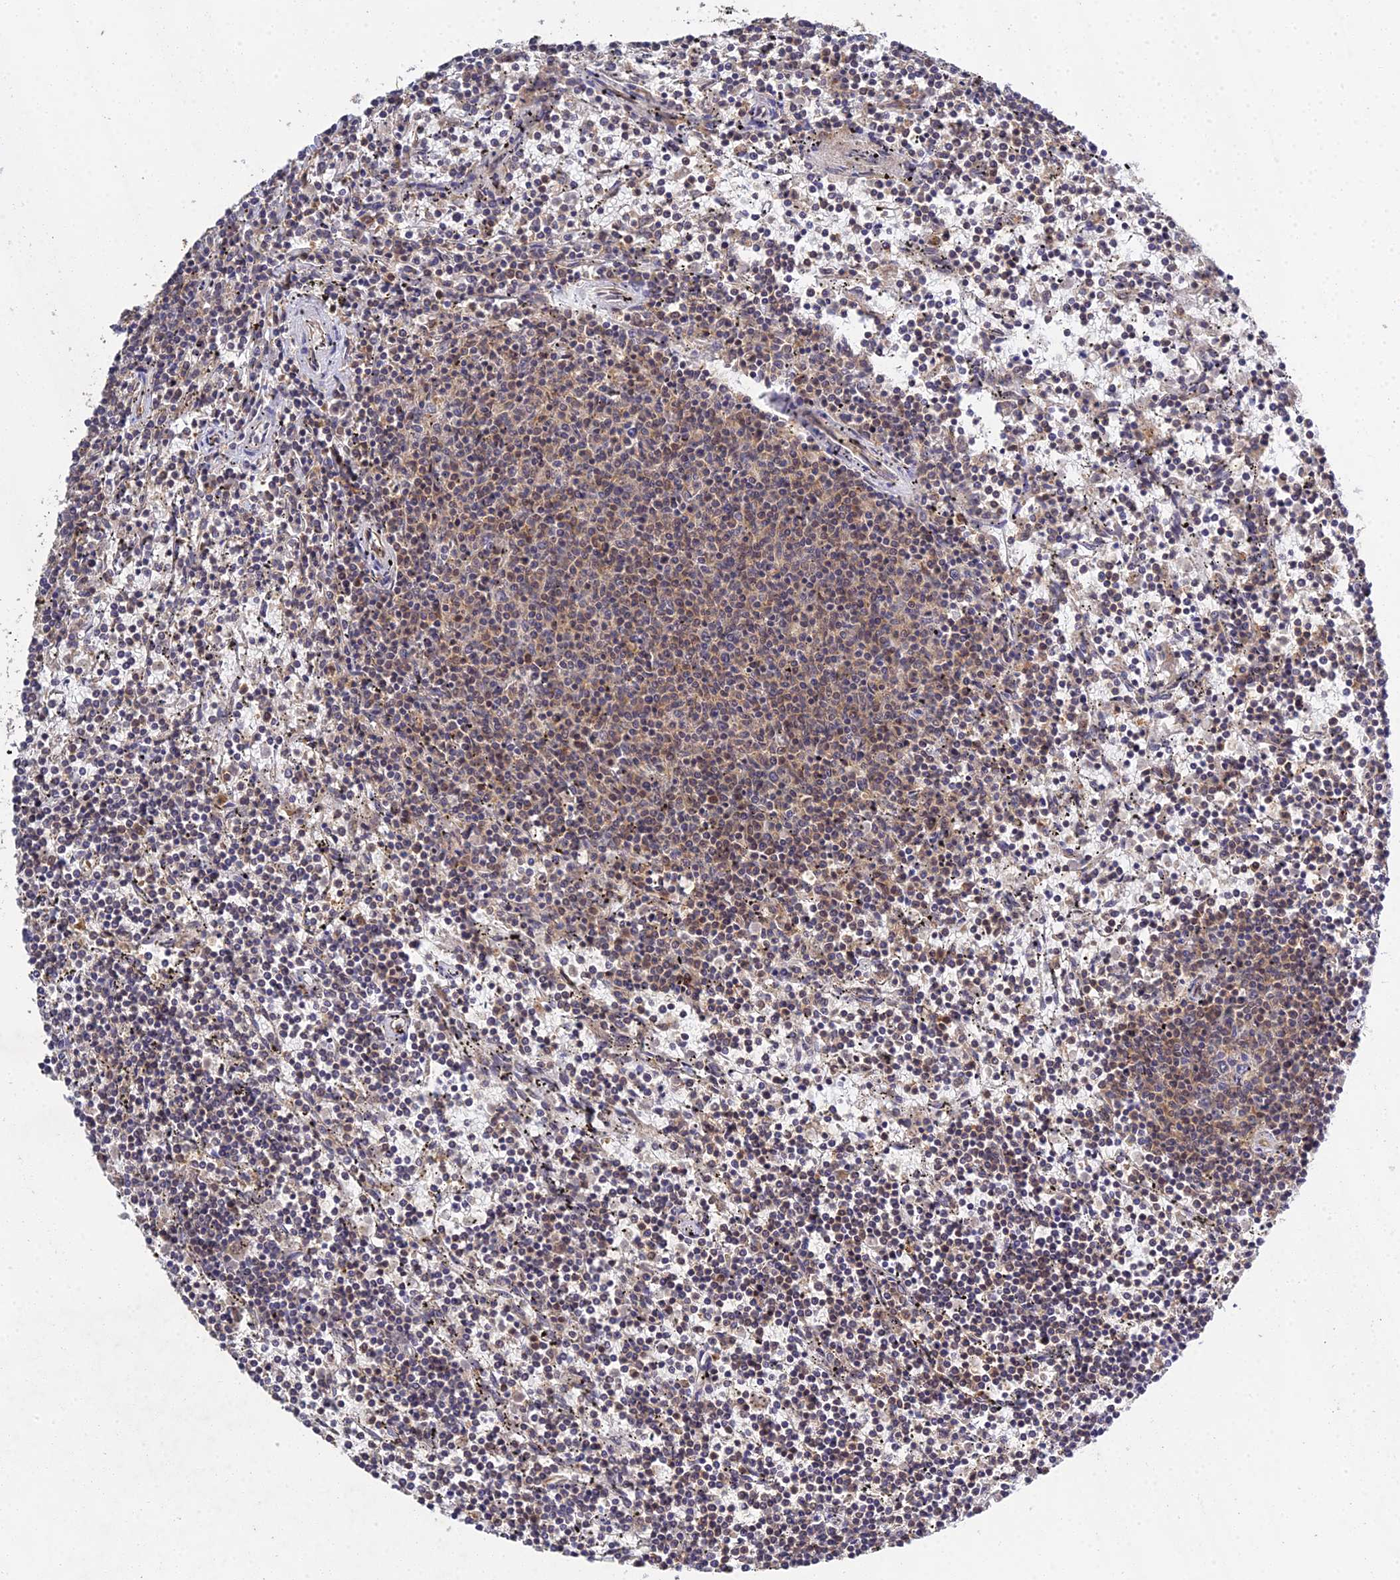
{"staining": {"intensity": "weak", "quantity": "<25%", "location": "cytoplasmic/membranous"}, "tissue": "lymphoma", "cell_type": "Tumor cells", "image_type": "cancer", "snomed": [{"axis": "morphology", "description": "Malignant lymphoma, non-Hodgkin's type, Low grade"}, {"axis": "topography", "description": "Spleen"}], "caption": "A micrograph of human lymphoma is negative for staining in tumor cells.", "gene": "TPRX1", "patient": {"sex": "female", "age": 50}}